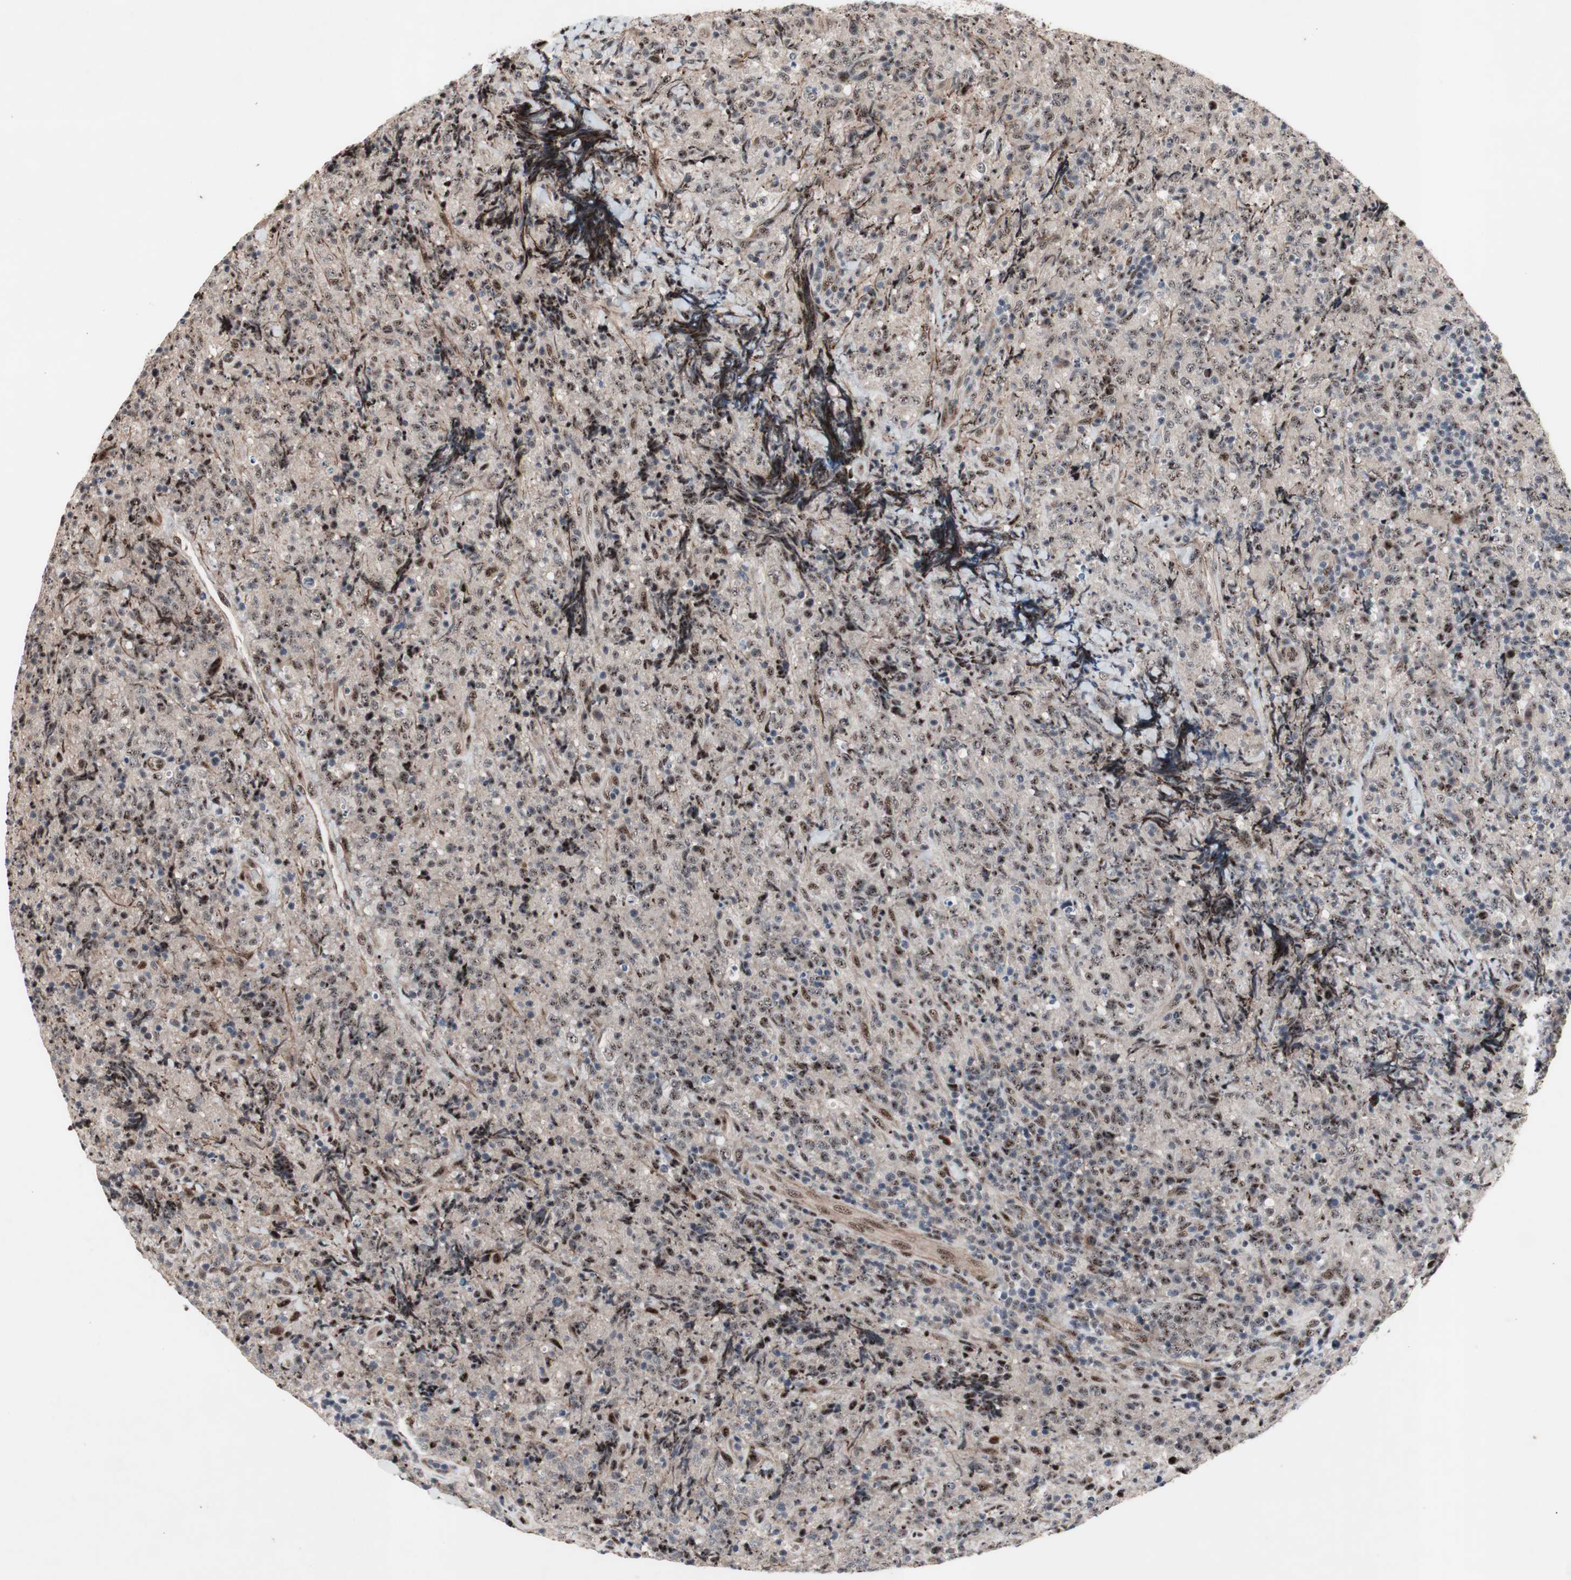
{"staining": {"intensity": "weak", "quantity": ">75%", "location": "nuclear"}, "tissue": "lymphoma", "cell_type": "Tumor cells", "image_type": "cancer", "snomed": [{"axis": "morphology", "description": "Malignant lymphoma, non-Hodgkin's type, High grade"}, {"axis": "topography", "description": "Tonsil"}], "caption": "Malignant lymphoma, non-Hodgkin's type (high-grade) stained with a brown dye demonstrates weak nuclear positive staining in approximately >75% of tumor cells.", "gene": "SOX7", "patient": {"sex": "female", "age": 36}}